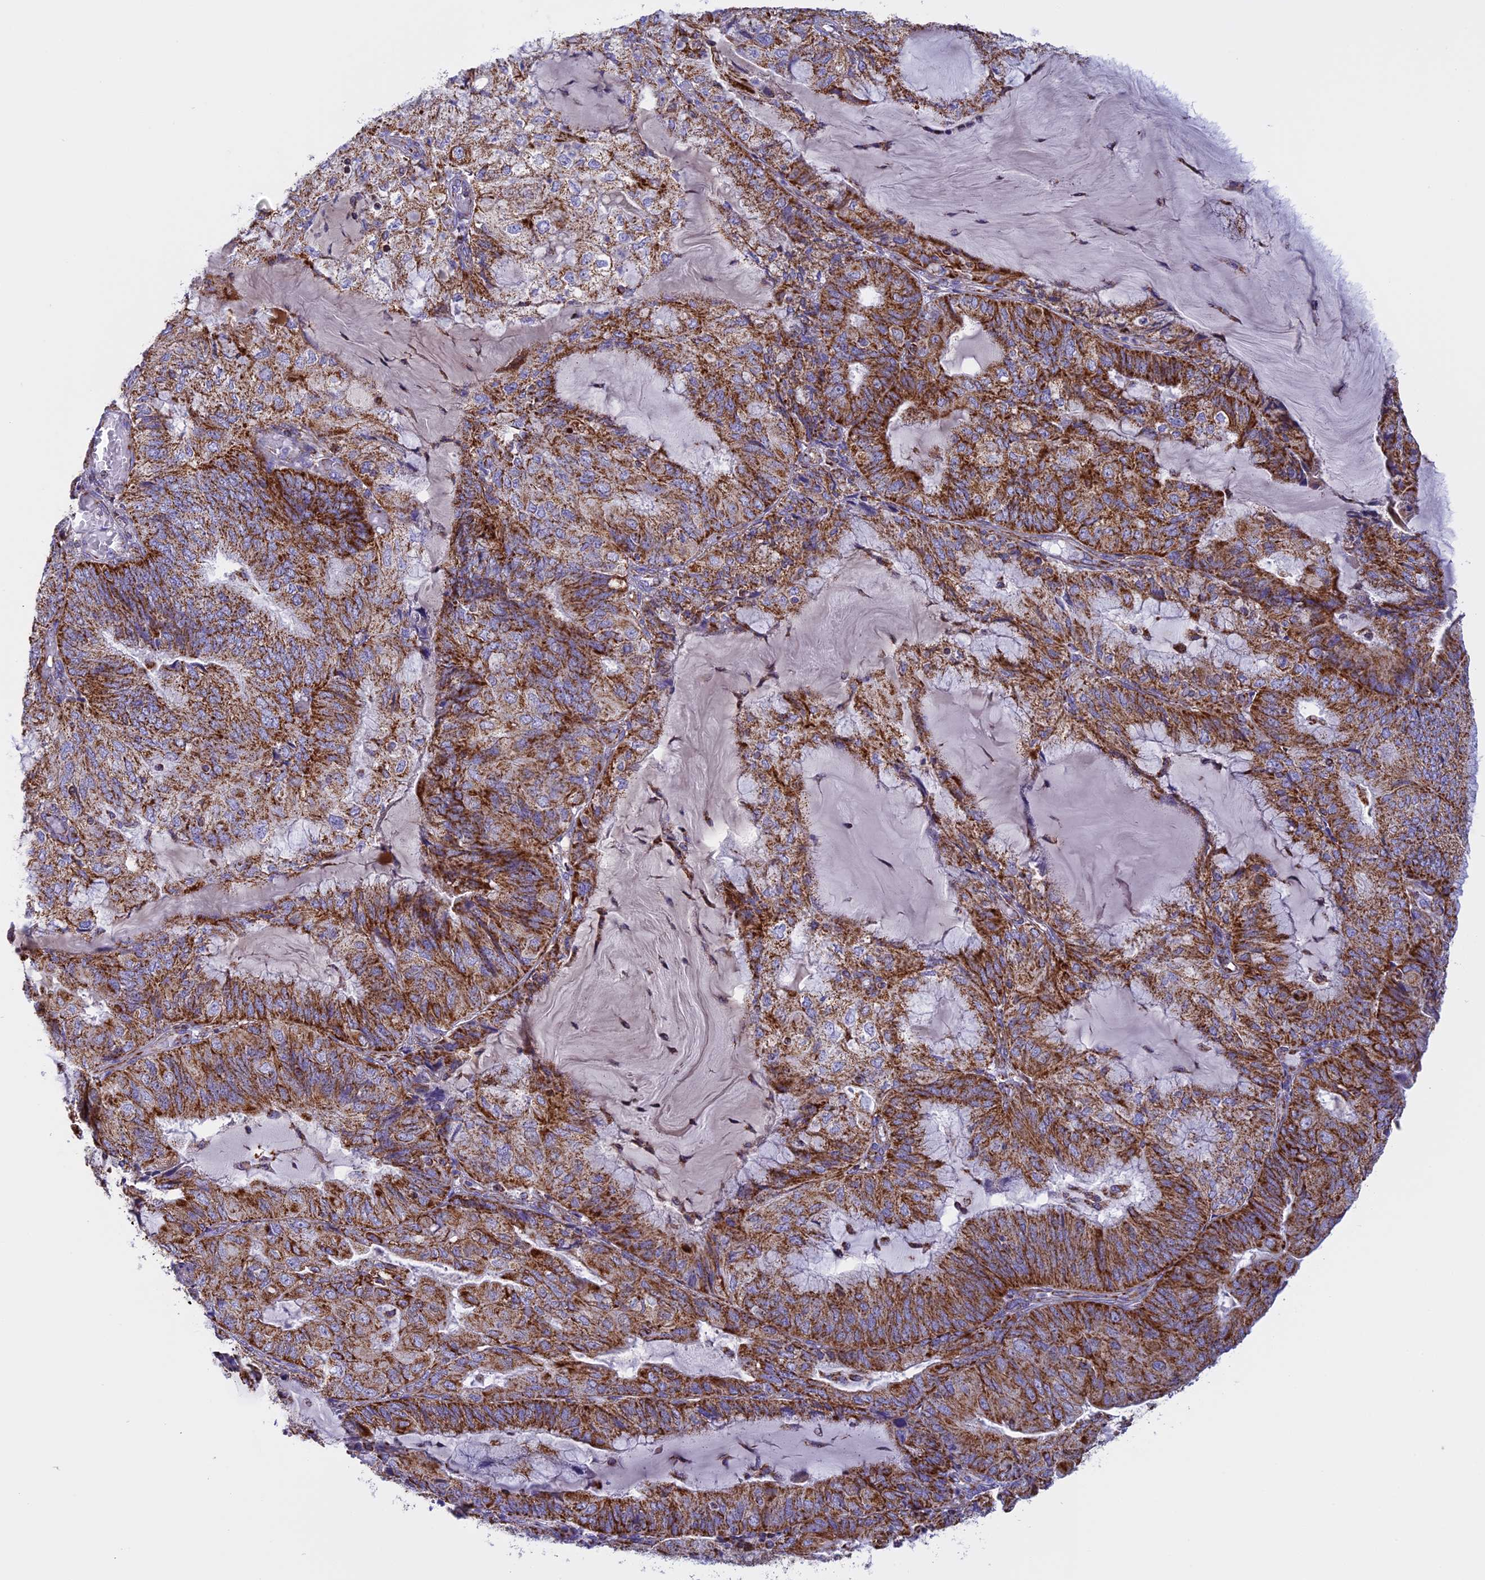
{"staining": {"intensity": "moderate", "quantity": ">75%", "location": "cytoplasmic/membranous"}, "tissue": "endometrial cancer", "cell_type": "Tumor cells", "image_type": "cancer", "snomed": [{"axis": "morphology", "description": "Adenocarcinoma, NOS"}, {"axis": "topography", "description": "Endometrium"}], "caption": "Tumor cells demonstrate moderate cytoplasmic/membranous positivity in approximately >75% of cells in adenocarcinoma (endometrial). (DAB = brown stain, brightfield microscopy at high magnification).", "gene": "KCNG1", "patient": {"sex": "female", "age": 81}}